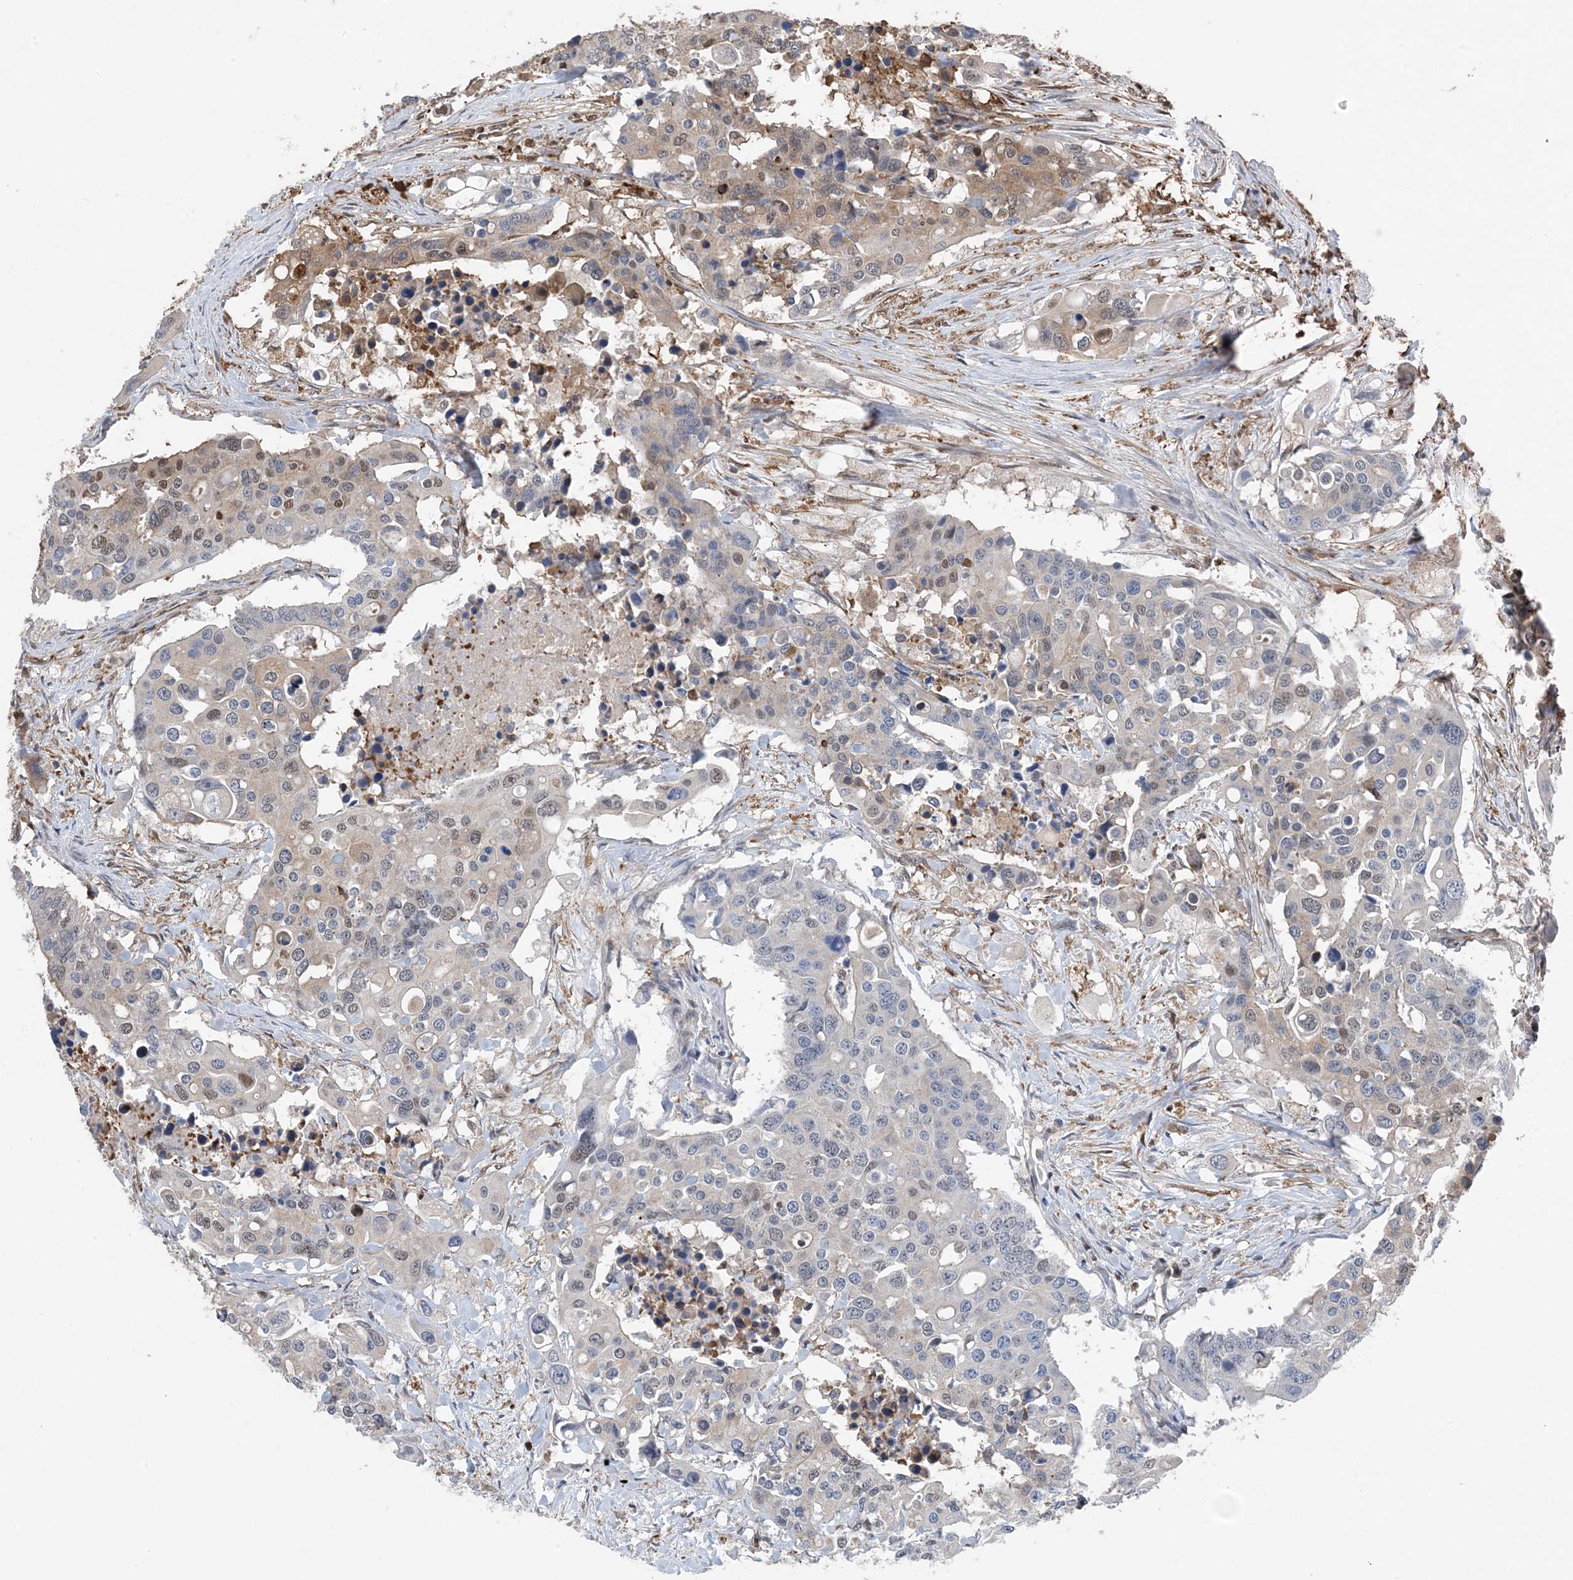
{"staining": {"intensity": "moderate", "quantity": "<25%", "location": "cytoplasmic/membranous,nuclear"}, "tissue": "colorectal cancer", "cell_type": "Tumor cells", "image_type": "cancer", "snomed": [{"axis": "morphology", "description": "Adenocarcinoma, NOS"}, {"axis": "topography", "description": "Colon"}], "caption": "Colorectal adenocarcinoma stained with a protein marker reveals moderate staining in tumor cells.", "gene": "HIKESHI", "patient": {"sex": "male", "age": 77}}